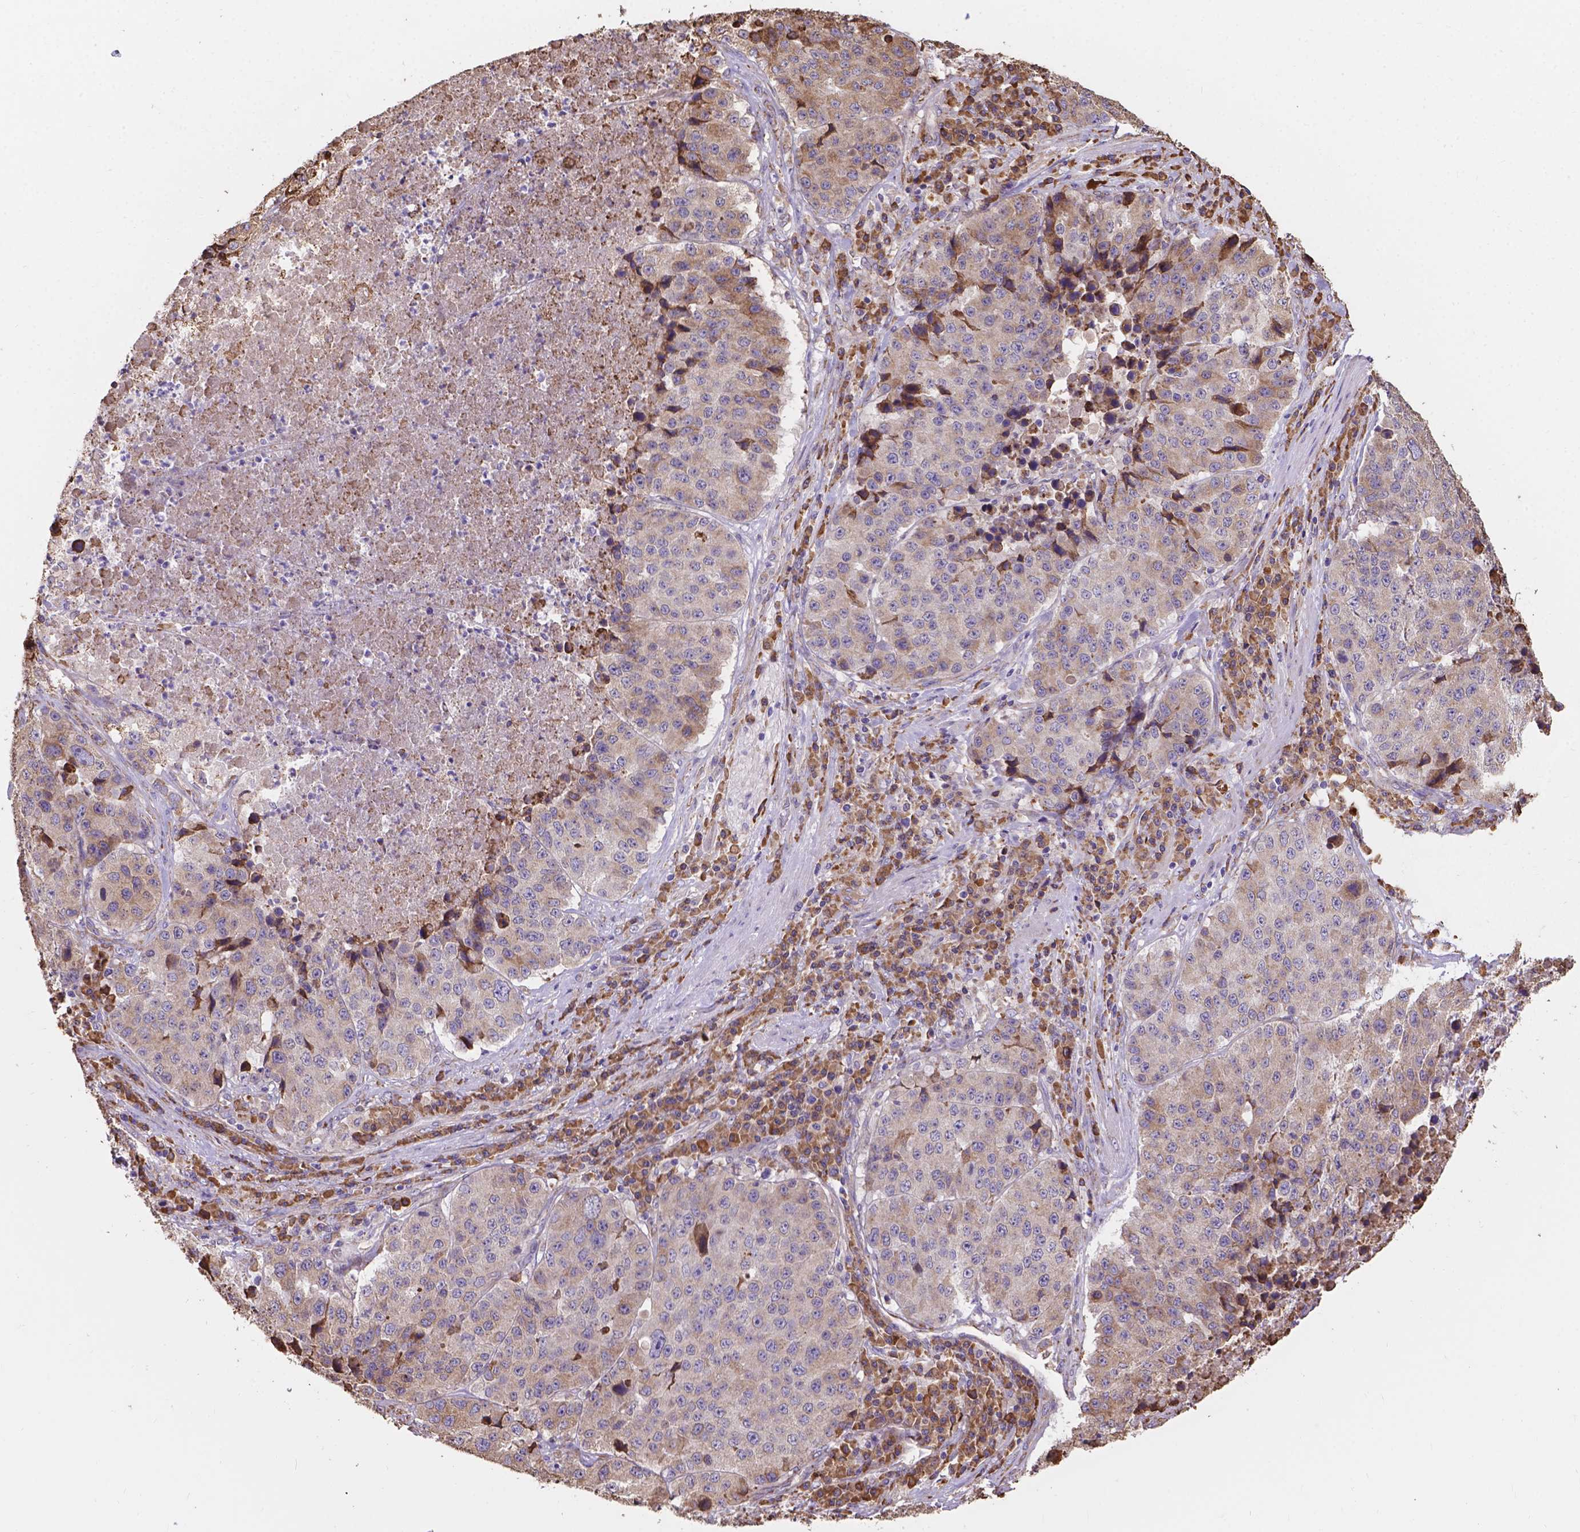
{"staining": {"intensity": "weak", "quantity": "<25%", "location": "cytoplasmic/membranous"}, "tissue": "stomach cancer", "cell_type": "Tumor cells", "image_type": "cancer", "snomed": [{"axis": "morphology", "description": "Adenocarcinoma, NOS"}, {"axis": "topography", "description": "Stomach"}], "caption": "High magnification brightfield microscopy of stomach adenocarcinoma stained with DAB (brown) and counterstained with hematoxylin (blue): tumor cells show no significant positivity. The staining is performed using DAB (3,3'-diaminobenzidine) brown chromogen with nuclei counter-stained in using hematoxylin.", "gene": "IPO11", "patient": {"sex": "male", "age": 71}}